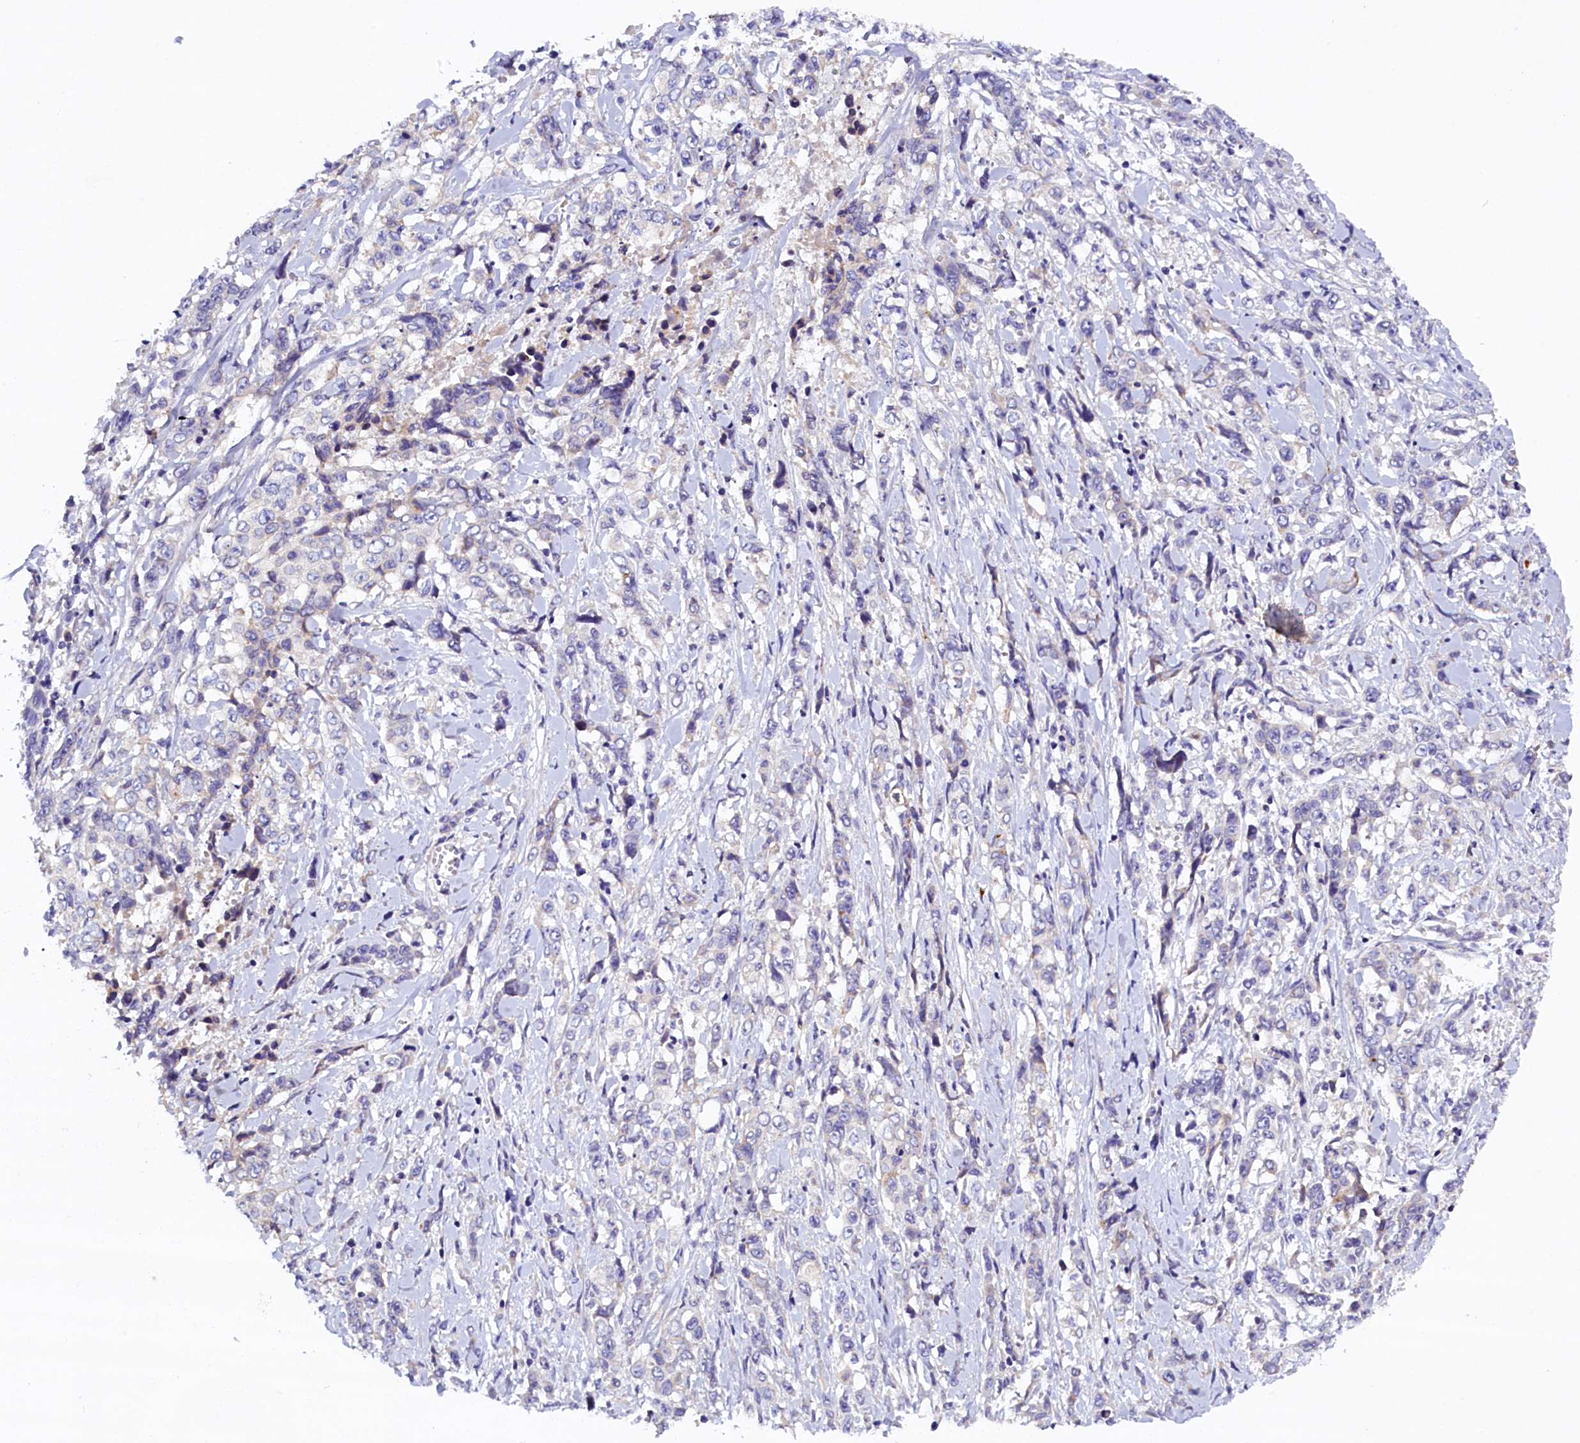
{"staining": {"intensity": "negative", "quantity": "none", "location": "none"}, "tissue": "stomach cancer", "cell_type": "Tumor cells", "image_type": "cancer", "snomed": [{"axis": "morphology", "description": "Adenocarcinoma, NOS"}, {"axis": "topography", "description": "Stomach, upper"}], "caption": "This photomicrograph is of stomach adenocarcinoma stained with immunohistochemistry to label a protein in brown with the nuclei are counter-stained blue. There is no positivity in tumor cells.", "gene": "RTTN", "patient": {"sex": "male", "age": 62}}